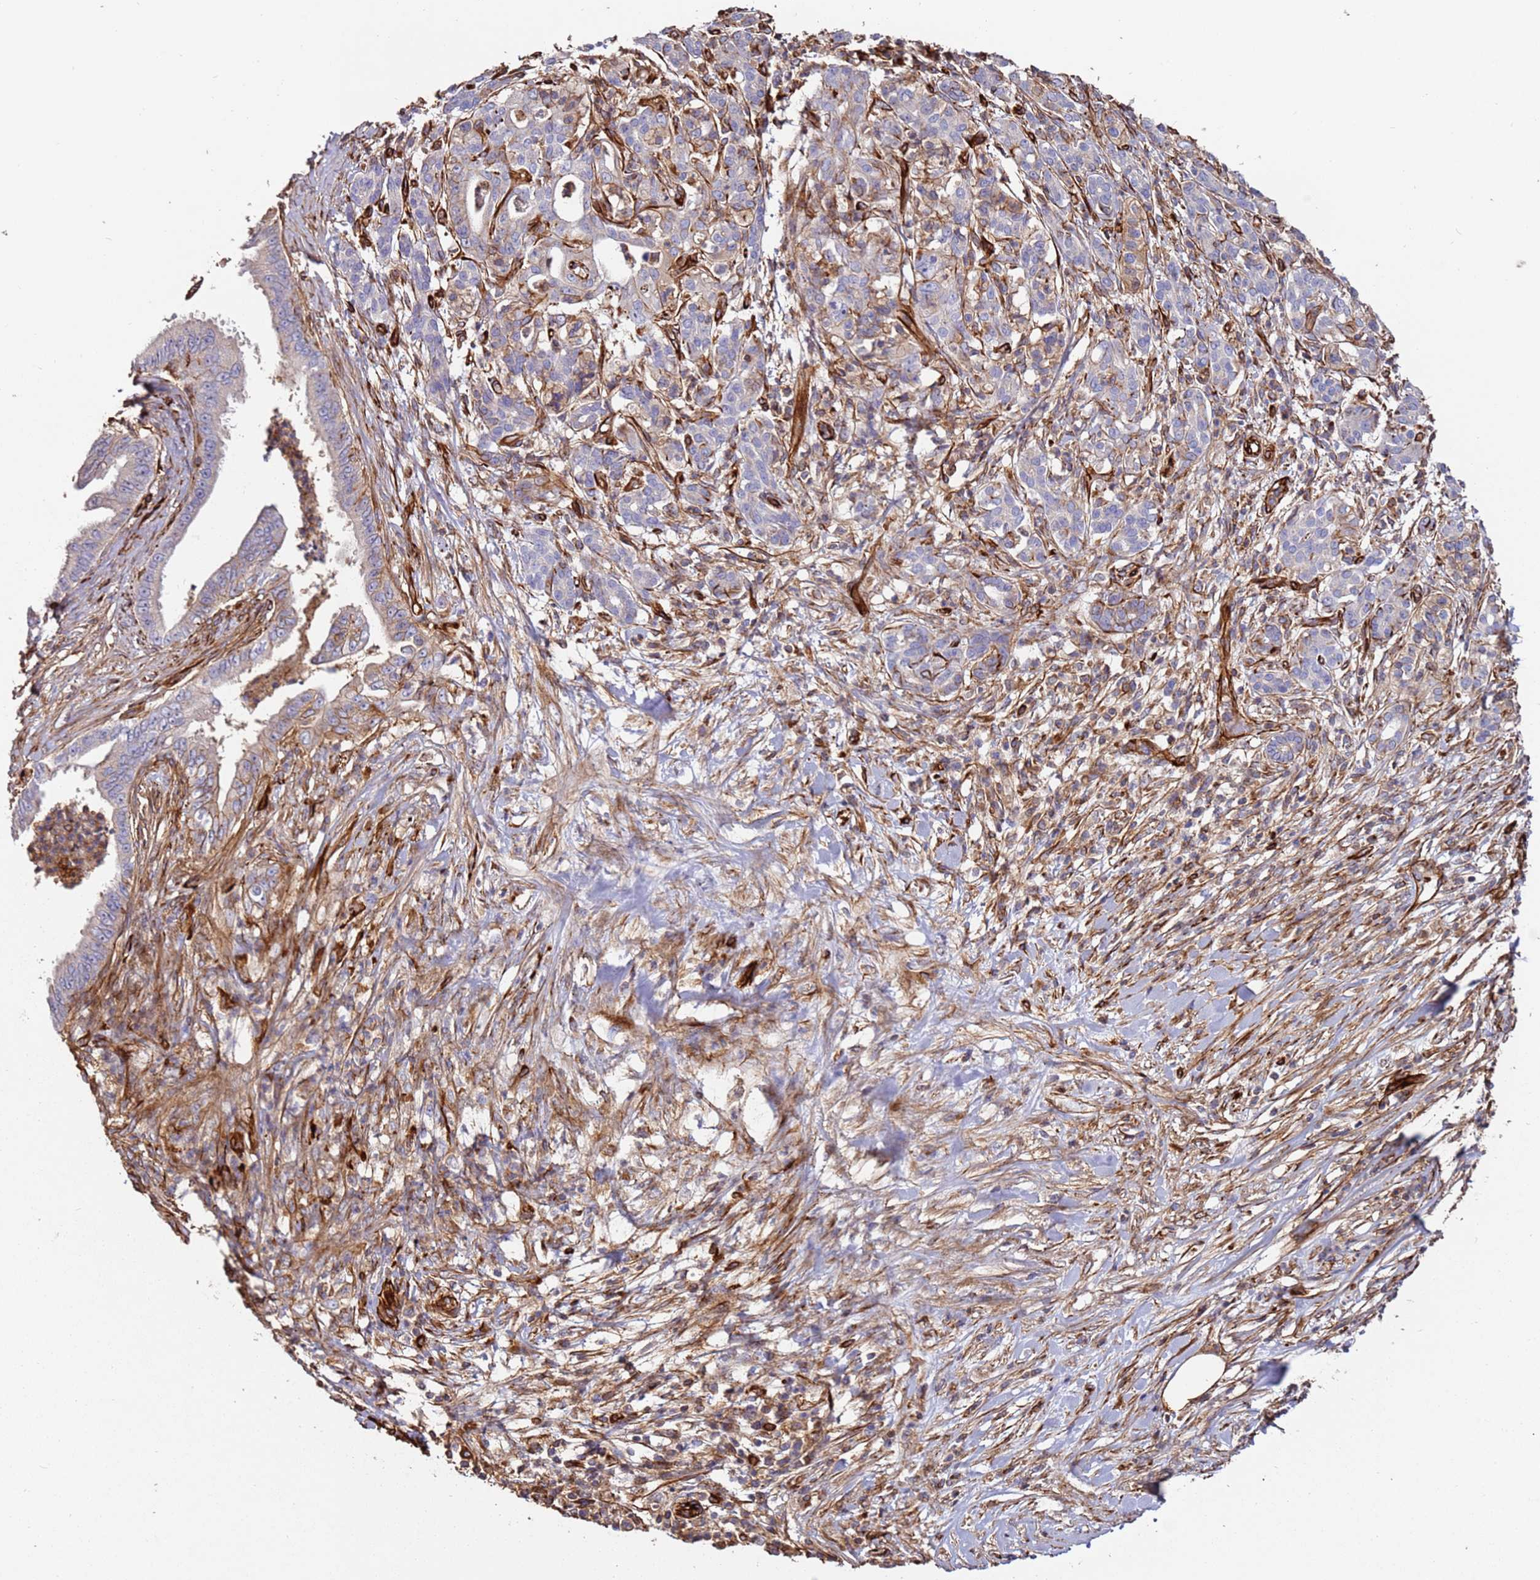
{"staining": {"intensity": "moderate", "quantity": "<25%", "location": "cytoplasmic/membranous"}, "tissue": "pancreatic cancer", "cell_type": "Tumor cells", "image_type": "cancer", "snomed": [{"axis": "morphology", "description": "Adenocarcinoma, NOS"}, {"axis": "topography", "description": "Pancreas"}], "caption": "Immunohistochemical staining of human pancreatic adenocarcinoma shows moderate cytoplasmic/membranous protein positivity in about <25% of tumor cells. (DAB IHC with brightfield microscopy, high magnification).", "gene": "MRGPRE", "patient": {"sex": "male", "age": 58}}